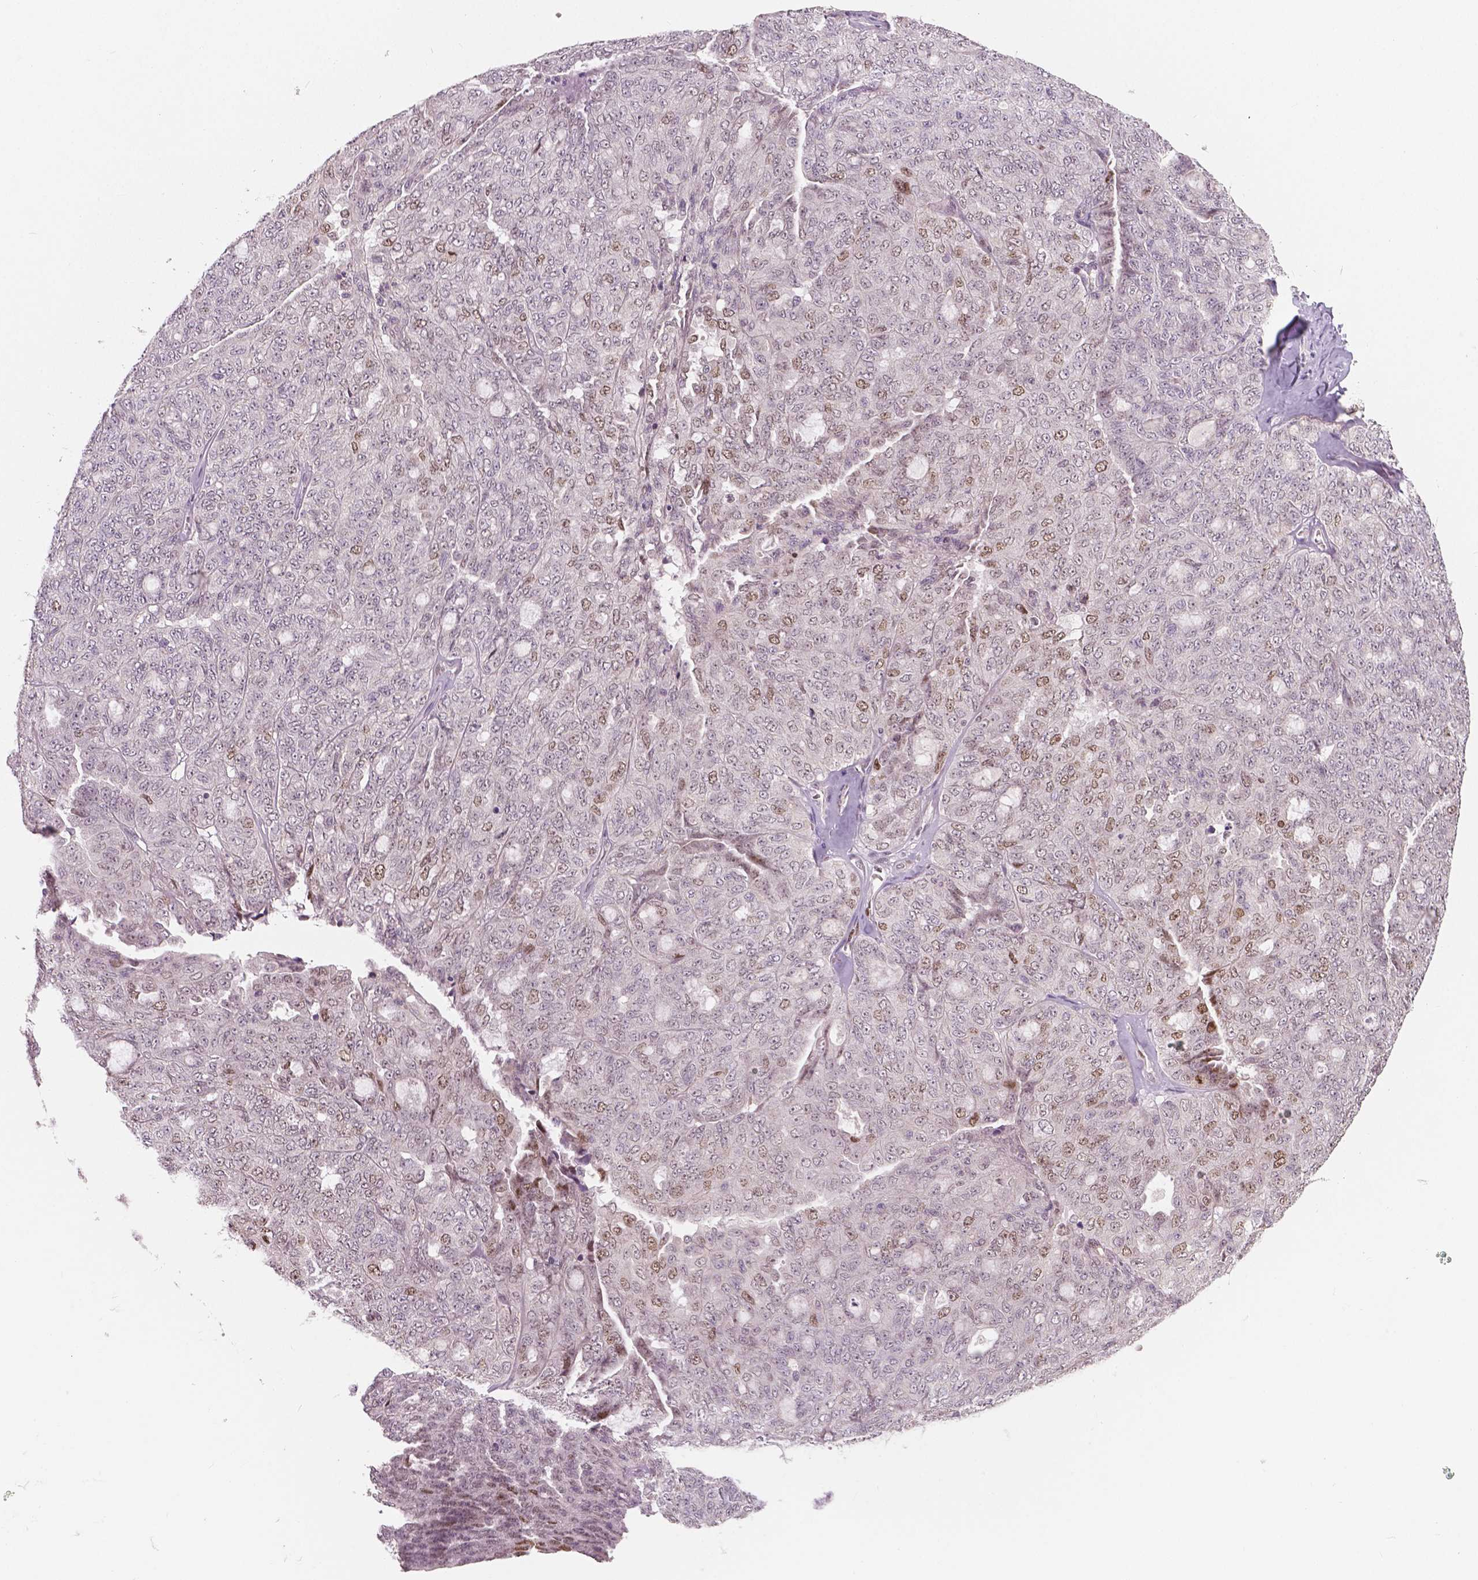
{"staining": {"intensity": "moderate", "quantity": "<25%", "location": "nuclear"}, "tissue": "ovarian cancer", "cell_type": "Tumor cells", "image_type": "cancer", "snomed": [{"axis": "morphology", "description": "Cystadenocarcinoma, serous, NOS"}, {"axis": "topography", "description": "Ovary"}], "caption": "A micrograph of serous cystadenocarcinoma (ovarian) stained for a protein shows moderate nuclear brown staining in tumor cells. (IHC, brightfield microscopy, high magnification).", "gene": "NSD2", "patient": {"sex": "female", "age": 71}}